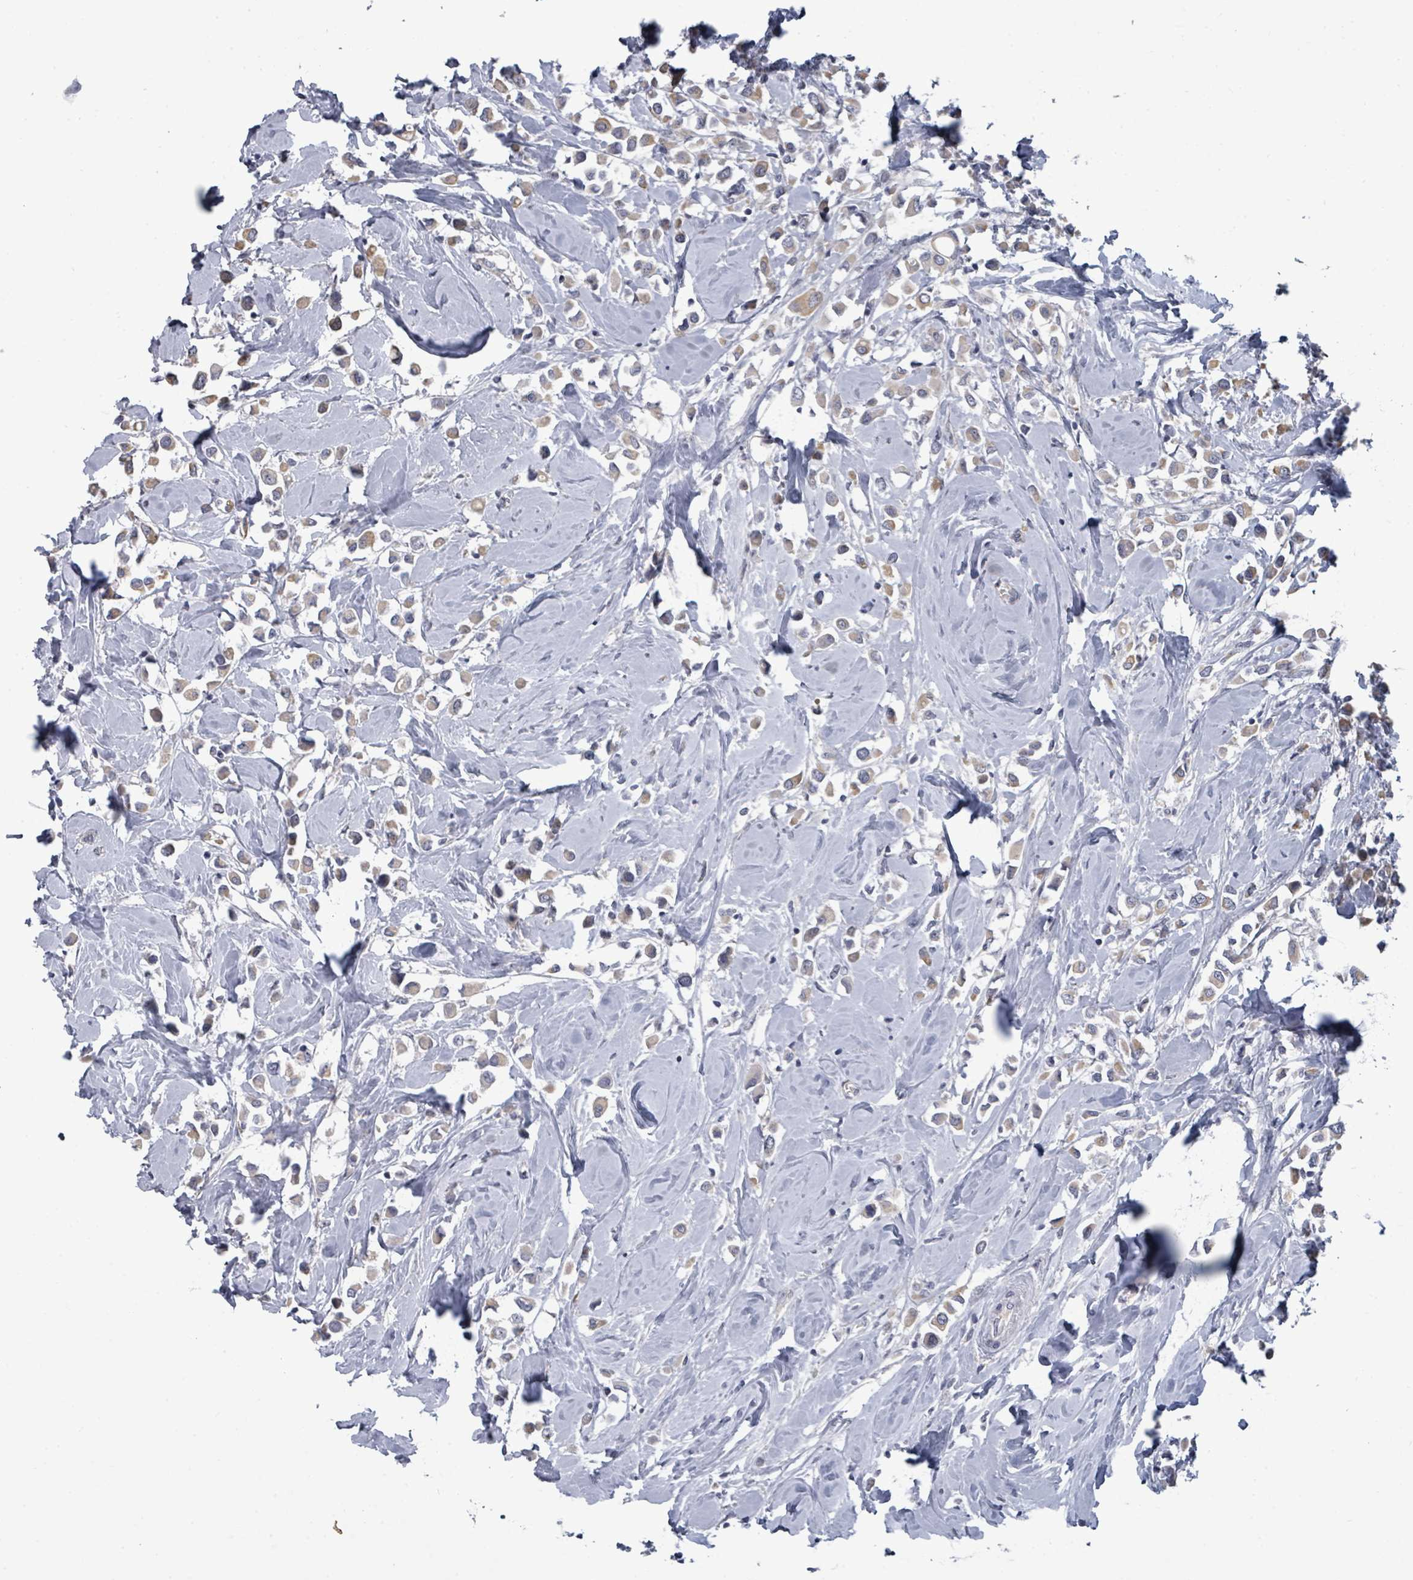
{"staining": {"intensity": "weak", "quantity": "25%-75%", "location": "cytoplasmic/membranous"}, "tissue": "breast cancer", "cell_type": "Tumor cells", "image_type": "cancer", "snomed": [{"axis": "morphology", "description": "Duct carcinoma"}, {"axis": "topography", "description": "Breast"}], "caption": "An image of breast infiltrating ductal carcinoma stained for a protein demonstrates weak cytoplasmic/membranous brown staining in tumor cells.", "gene": "ASB12", "patient": {"sex": "female", "age": 61}}